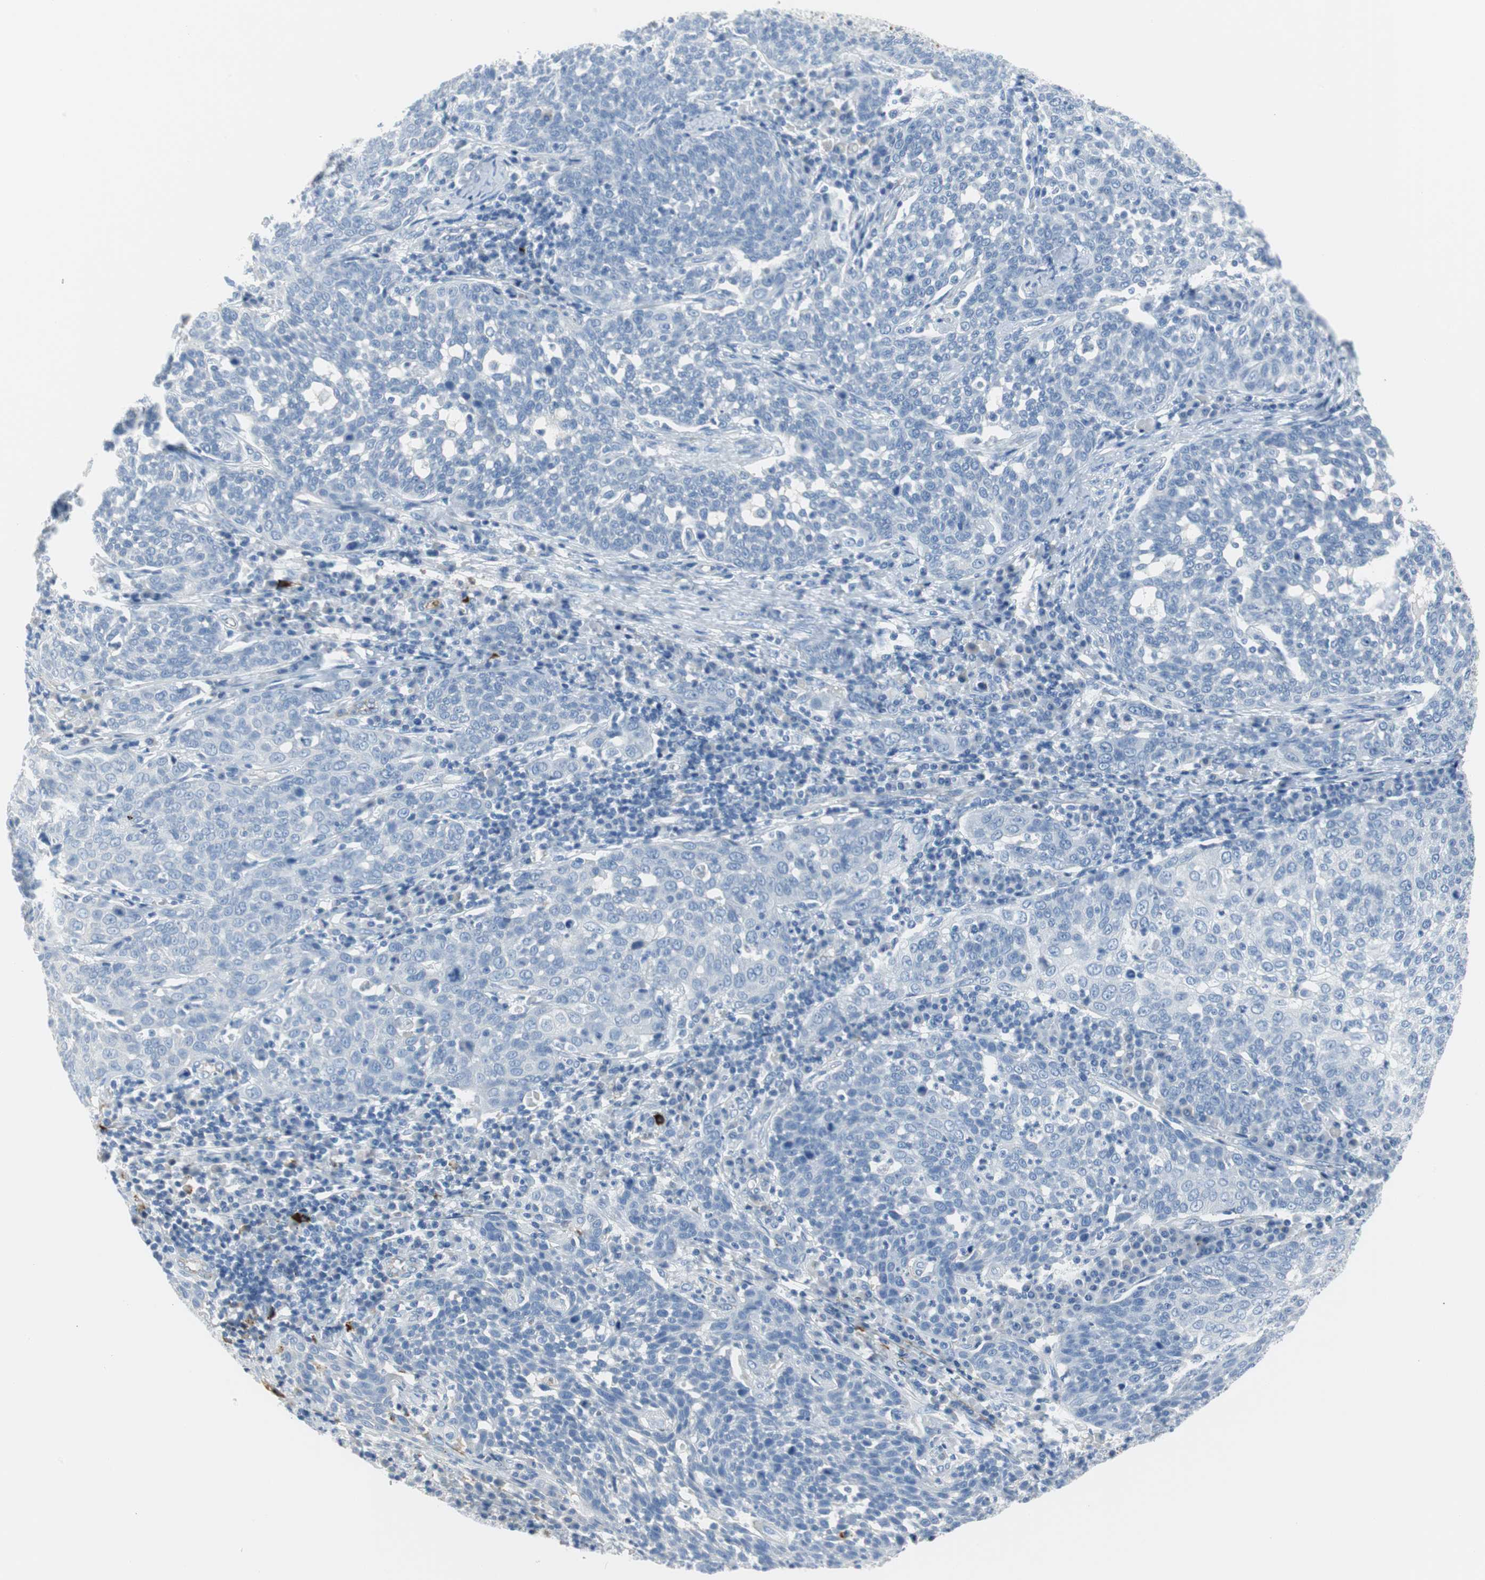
{"staining": {"intensity": "negative", "quantity": "none", "location": "none"}, "tissue": "cervical cancer", "cell_type": "Tumor cells", "image_type": "cancer", "snomed": [{"axis": "morphology", "description": "Squamous cell carcinoma, NOS"}, {"axis": "topography", "description": "Cervix"}], "caption": "Tumor cells show no significant expression in squamous cell carcinoma (cervical).", "gene": "APCS", "patient": {"sex": "female", "age": 34}}